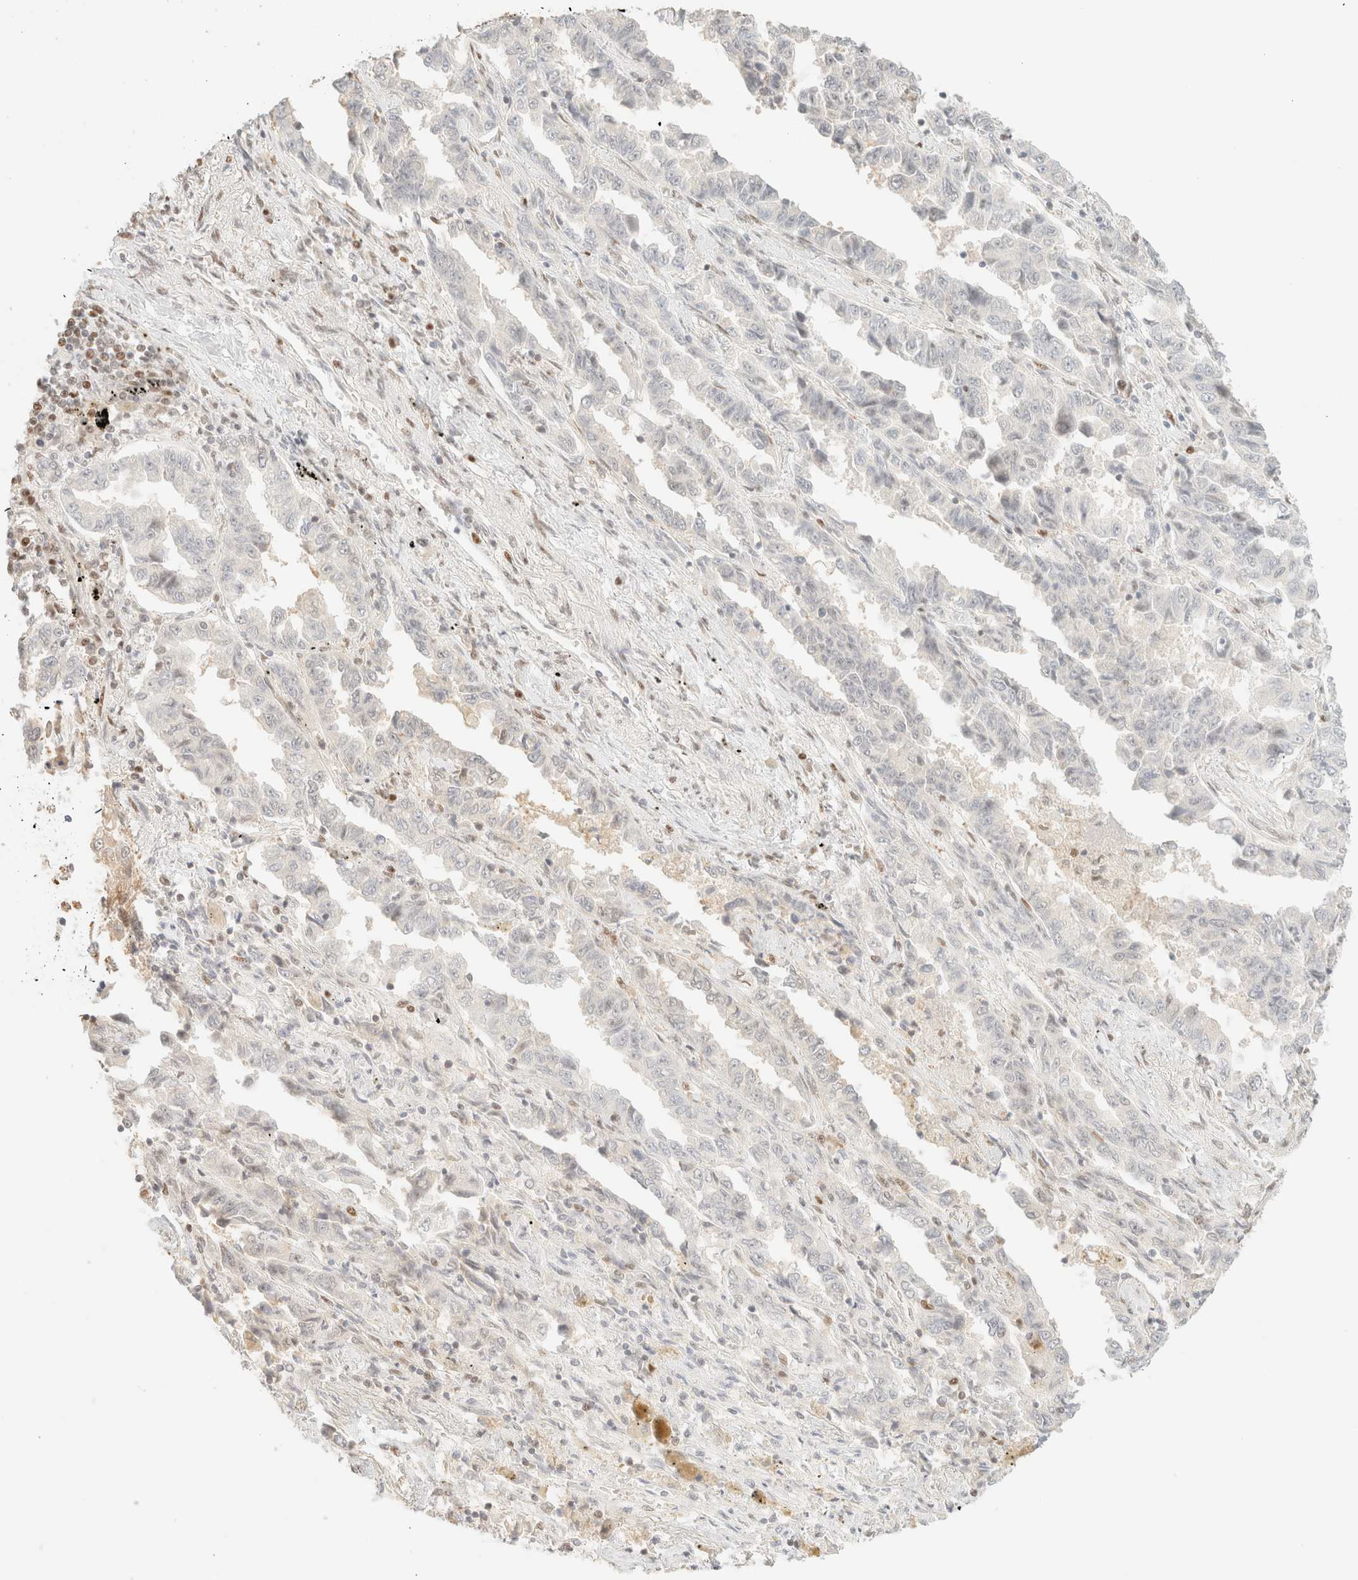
{"staining": {"intensity": "negative", "quantity": "none", "location": "none"}, "tissue": "lung cancer", "cell_type": "Tumor cells", "image_type": "cancer", "snomed": [{"axis": "morphology", "description": "Adenocarcinoma, NOS"}, {"axis": "topography", "description": "Lung"}], "caption": "A high-resolution image shows IHC staining of adenocarcinoma (lung), which exhibits no significant positivity in tumor cells.", "gene": "TSR1", "patient": {"sex": "female", "age": 51}}